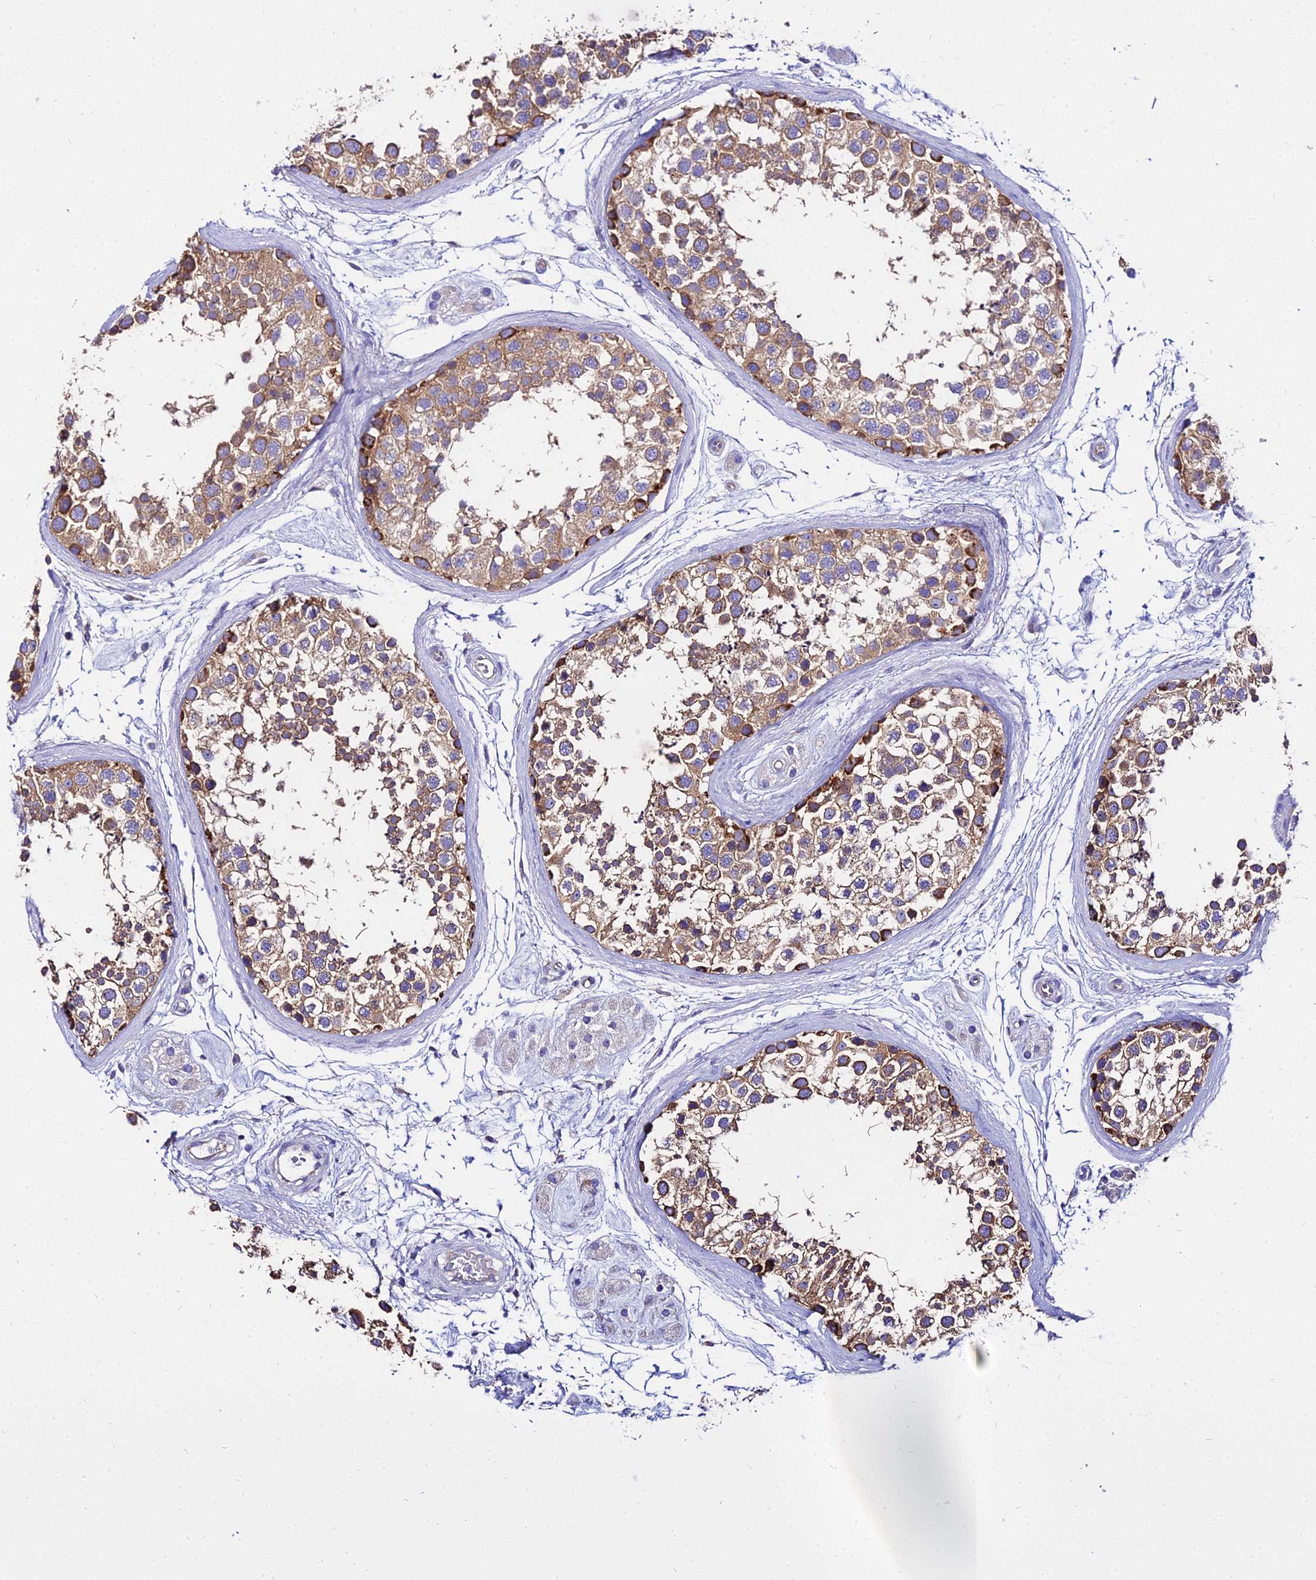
{"staining": {"intensity": "moderate", "quantity": "25%-75%", "location": "cytoplasmic/membranous"}, "tissue": "testis", "cell_type": "Cells in seminiferous ducts", "image_type": "normal", "snomed": [{"axis": "morphology", "description": "Normal tissue, NOS"}, {"axis": "topography", "description": "Testis"}], "caption": "Protein staining of normal testis shows moderate cytoplasmic/membranous staining in about 25%-75% of cells in seminiferous ducts.", "gene": "TUBA1A", "patient": {"sex": "male", "age": 56}}